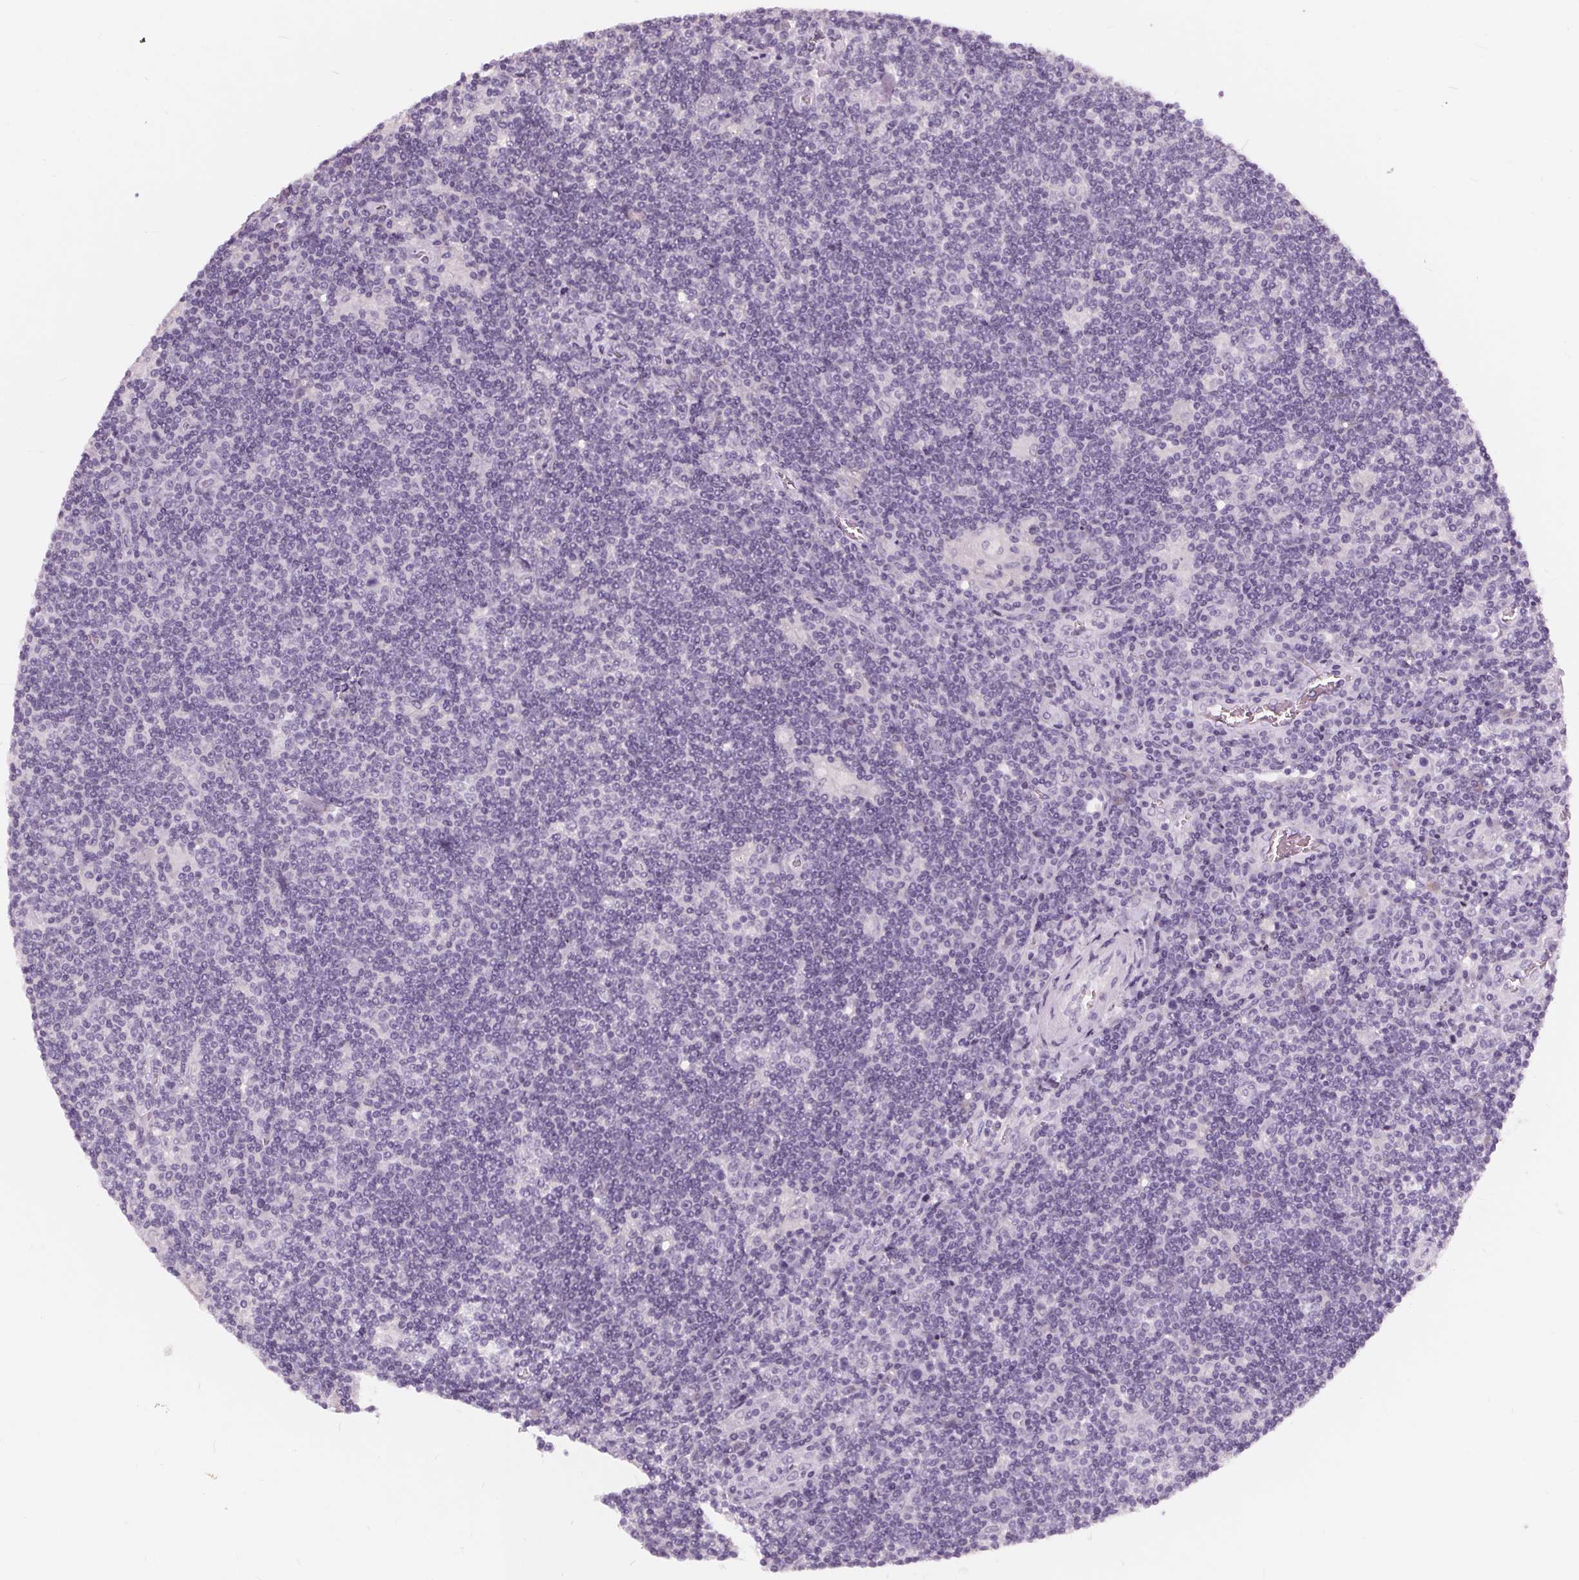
{"staining": {"intensity": "negative", "quantity": "none", "location": "none"}, "tissue": "lymphoma", "cell_type": "Tumor cells", "image_type": "cancer", "snomed": [{"axis": "morphology", "description": "Hodgkin's disease, NOS"}, {"axis": "topography", "description": "Lymph node"}], "caption": "Immunohistochemistry of human lymphoma reveals no positivity in tumor cells.", "gene": "PLA2G2E", "patient": {"sex": "male", "age": 40}}